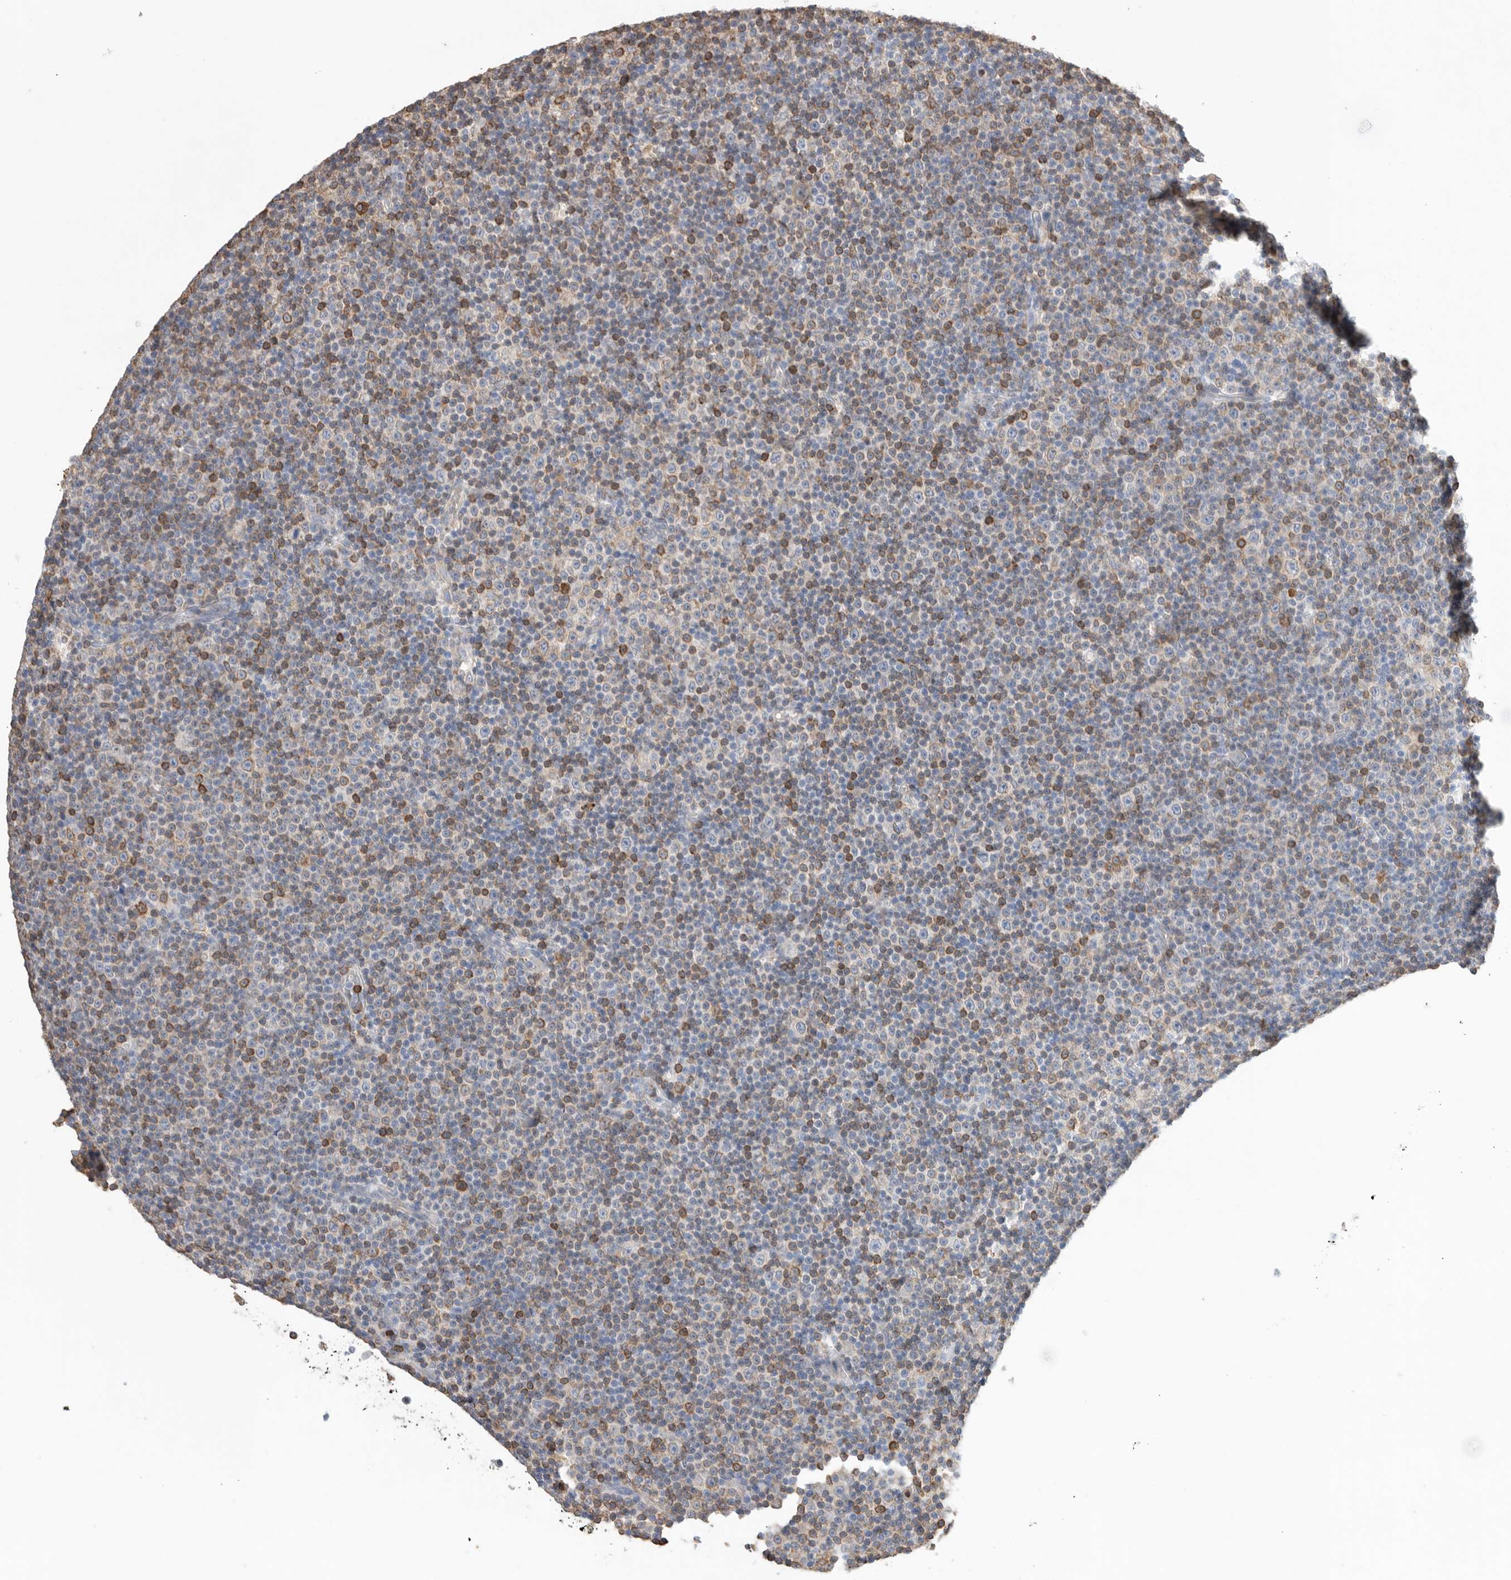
{"staining": {"intensity": "moderate", "quantity": "25%-75%", "location": "cytoplasmic/membranous"}, "tissue": "lymphoma", "cell_type": "Tumor cells", "image_type": "cancer", "snomed": [{"axis": "morphology", "description": "Malignant lymphoma, non-Hodgkin's type, Low grade"}, {"axis": "topography", "description": "Lymph node"}], "caption": "Protein expression analysis of human malignant lymphoma, non-Hodgkin's type (low-grade) reveals moderate cytoplasmic/membranous positivity in approximately 25%-75% of tumor cells.", "gene": "BLOC1S5", "patient": {"sex": "female", "age": 67}}